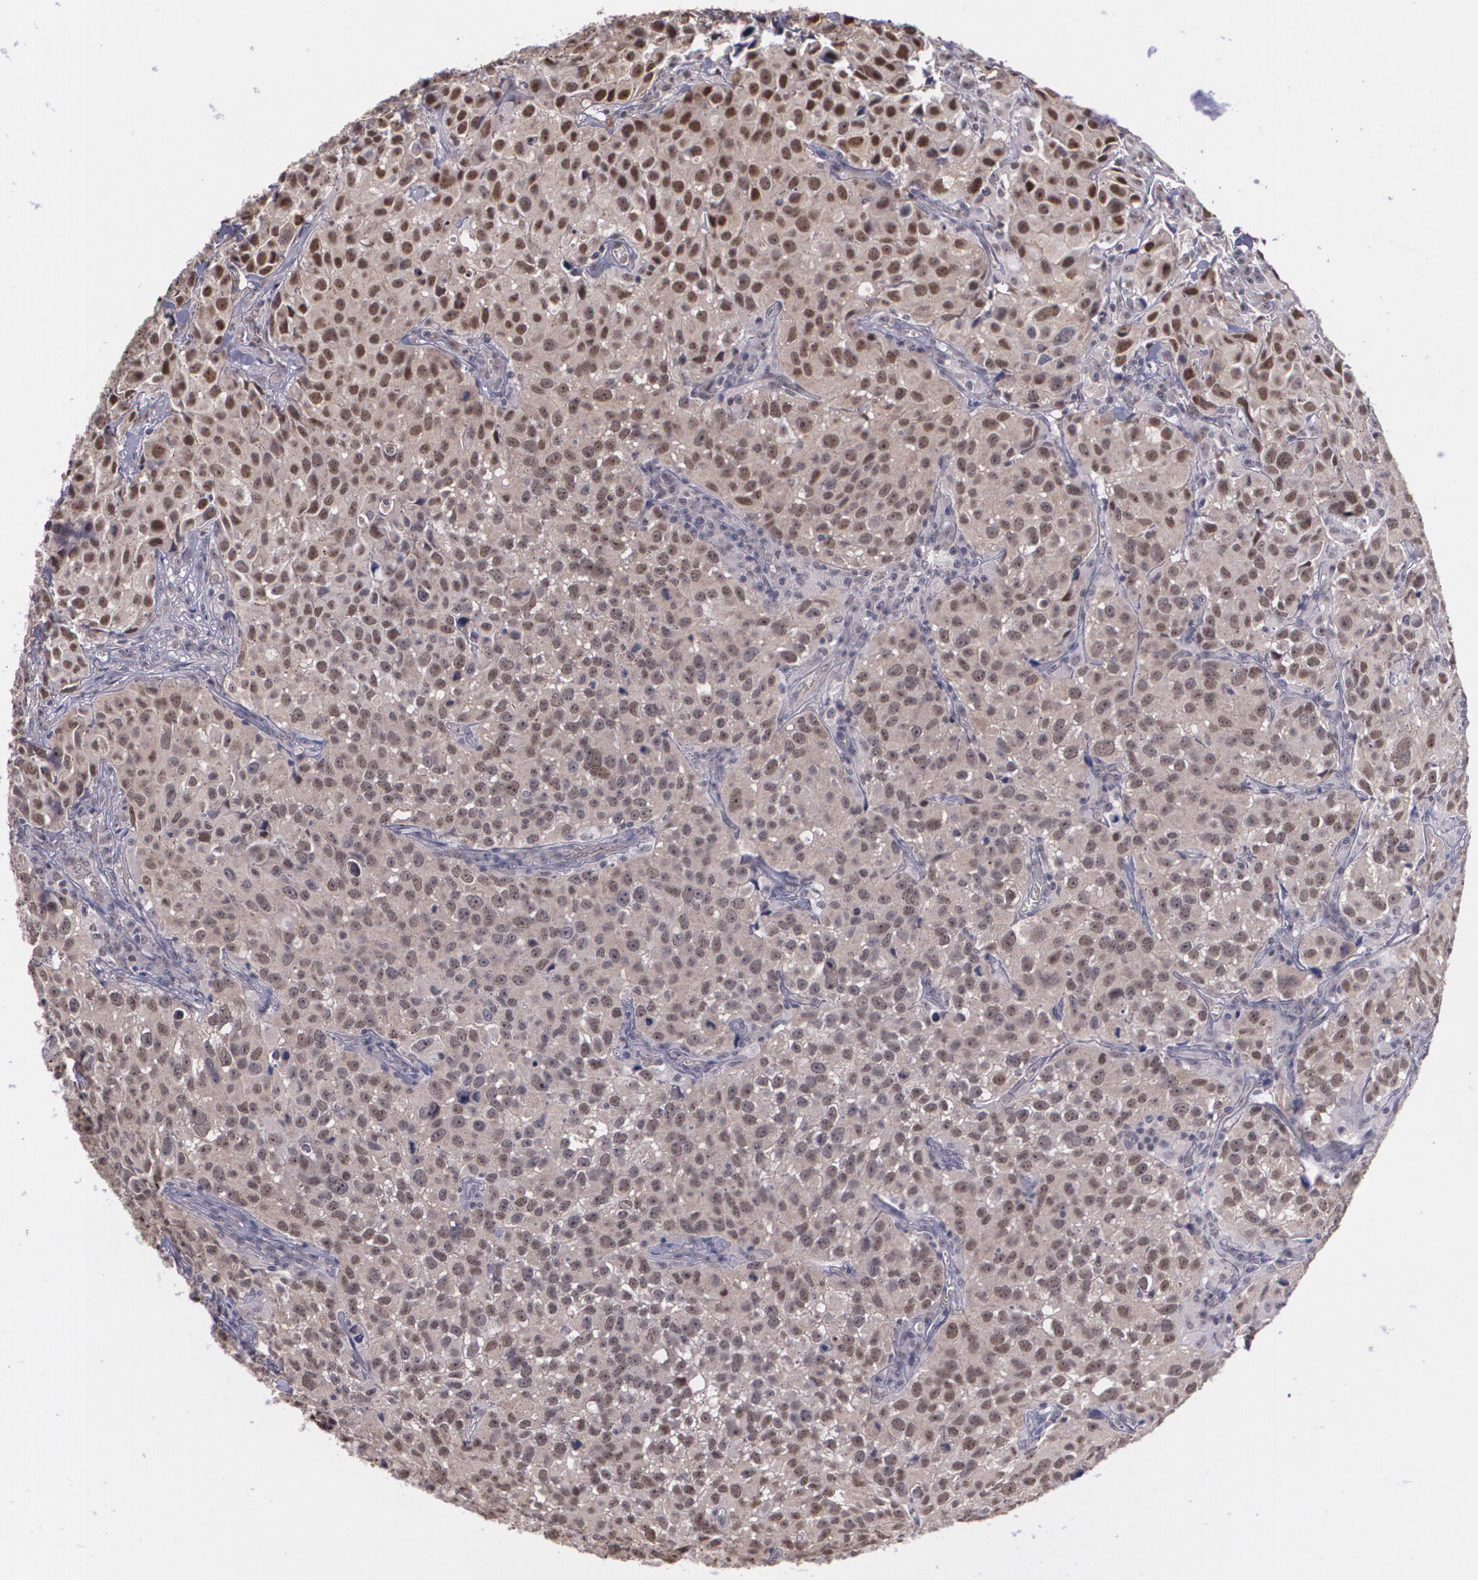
{"staining": {"intensity": "strong", "quantity": ">75%", "location": "cytoplasmic/membranous,nuclear"}, "tissue": "urothelial cancer", "cell_type": "Tumor cells", "image_type": "cancer", "snomed": [{"axis": "morphology", "description": "Urothelial carcinoma, High grade"}, {"axis": "topography", "description": "Urinary bladder"}], "caption": "Urothelial cancer stained with DAB (3,3'-diaminobenzidine) immunohistochemistry (IHC) demonstrates high levels of strong cytoplasmic/membranous and nuclear expression in about >75% of tumor cells. The staining was performed using DAB (3,3'-diaminobenzidine) to visualize the protein expression in brown, while the nuclei were stained in blue with hematoxylin (Magnification: 20x).", "gene": "C6orf15", "patient": {"sex": "female", "age": 75}}